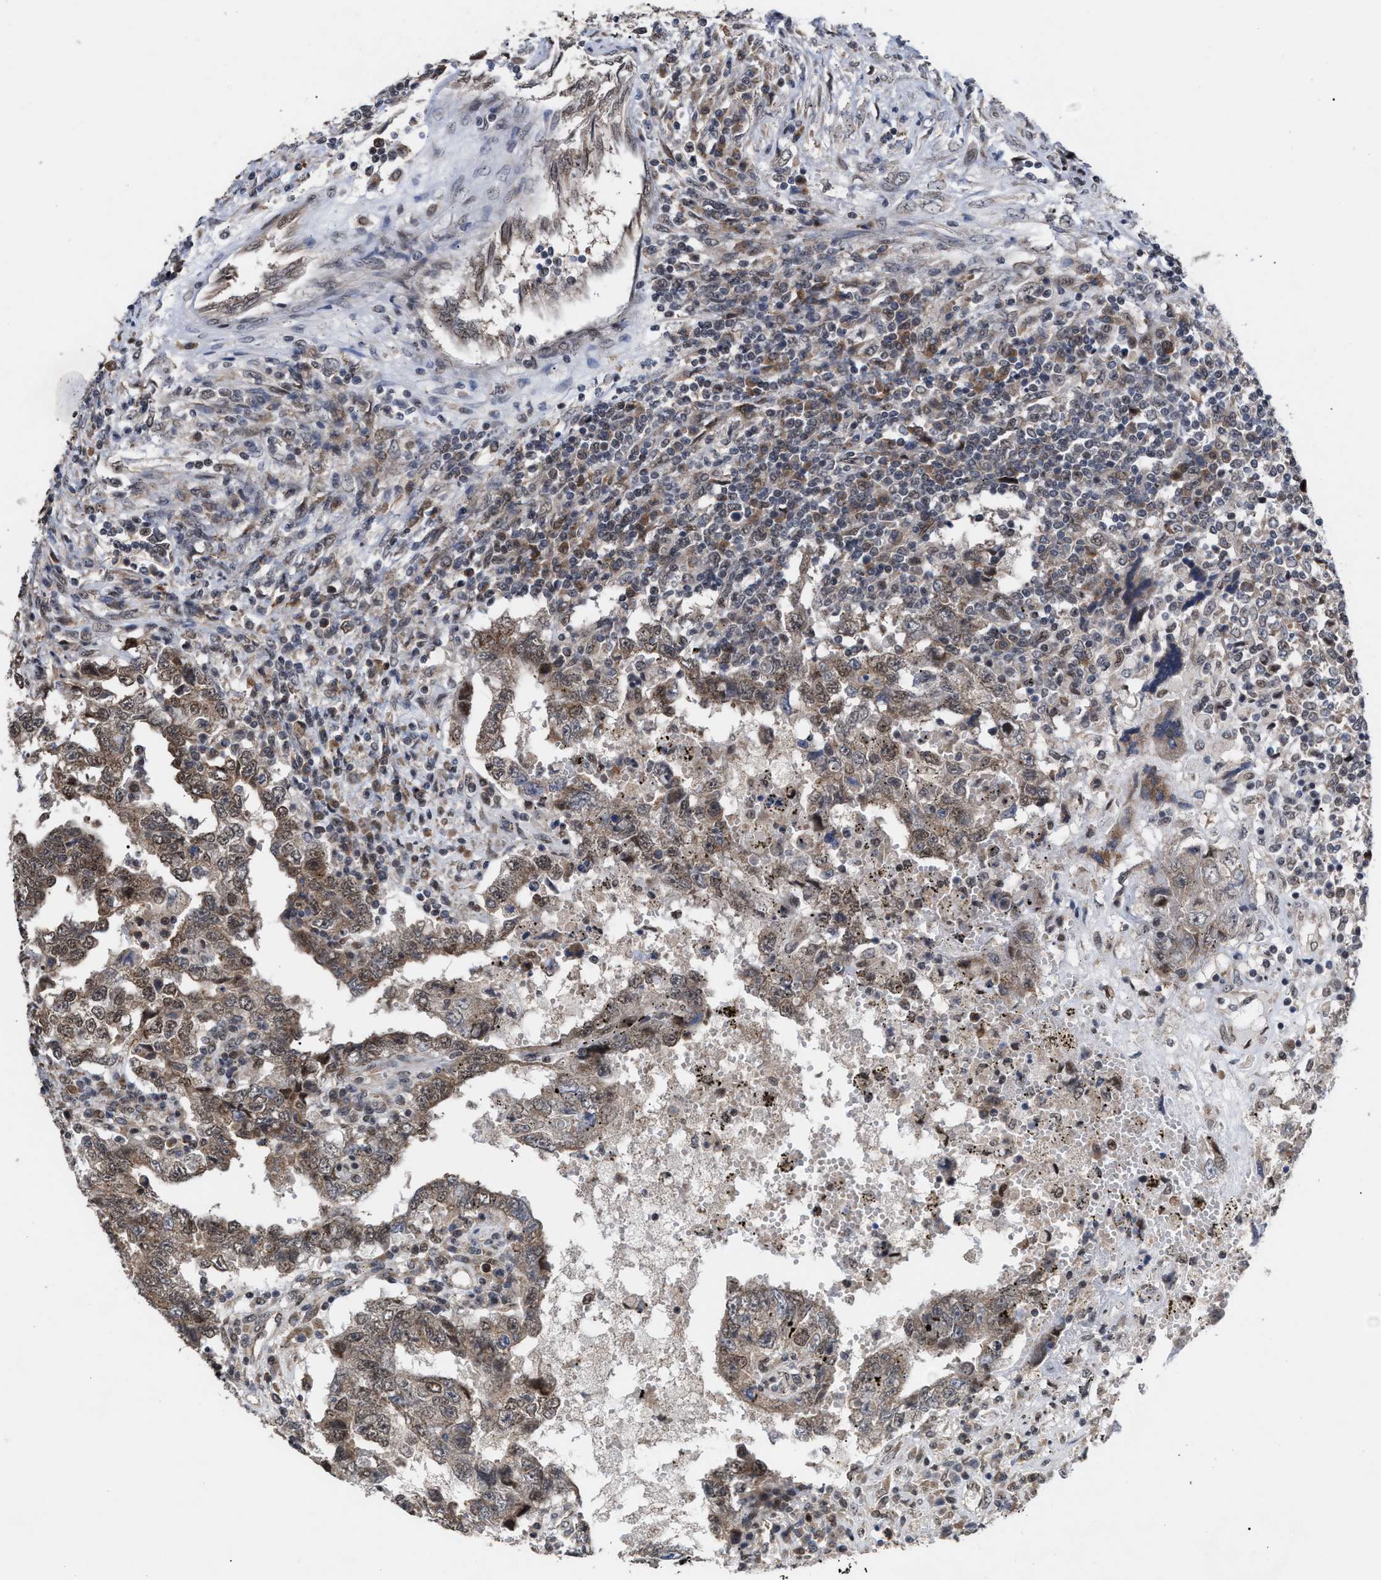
{"staining": {"intensity": "weak", "quantity": ">75%", "location": "cytoplasmic/membranous"}, "tissue": "testis cancer", "cell_type": "Tumor cells", "image_type": "cancer", "snomed": [{"axis": "morphology", "description": "Carcinoma, Embryonal, NOS"}, {"axis": "topography", "description": "Testis"}], "caption": "This micrograph exhibits embryonal carcinoma (testis) stained with immunohistochemistry to label a protein in brown. The cytoplasmic/membranous of tumor cells show weak positivity for the protein. Nuclei are counter-stained blue.", "gene": "MKNK2", "patient": {"sex": "male", "age": 26}}